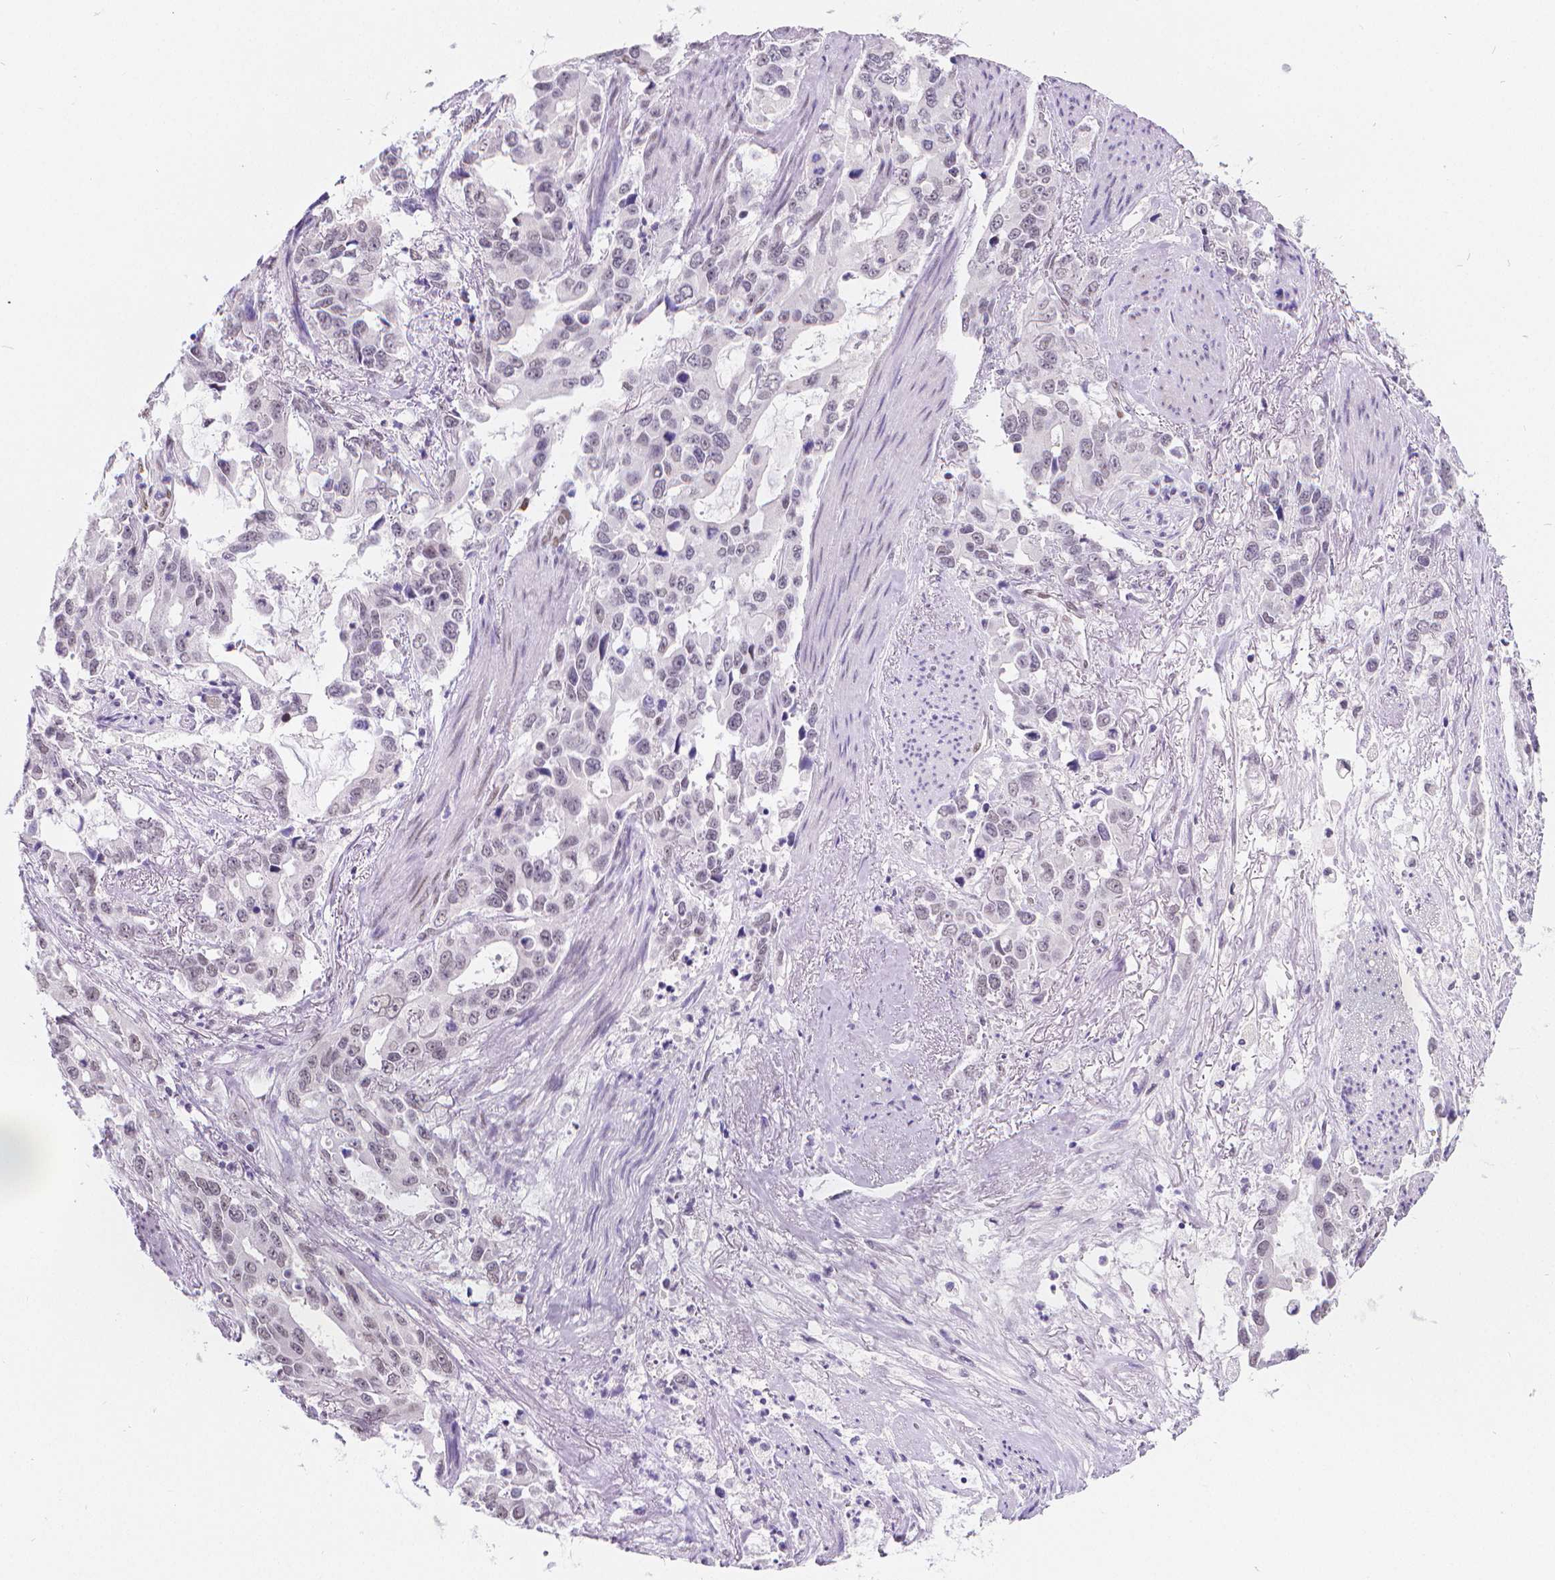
{"staining": {"intensity": "negative", "quantity": "none", "location": "none"}, "tissue": "stomach cancer", "cell_type": "Tumor cells", "image_type": "cancer", "snomed": [{"axis": "morphology", "description": "Adenocarcinoma, NOS"}, {"axis": "topography", "description": "Stomach, upper"}], "caption": "Immunohistochemistry (IHC) of human stomach cancer (adenocarcinoma) demonstrates no positivity in tumor cells.", "gene": "MEF2C", "patient": {"sex": "male", "age": 85}}